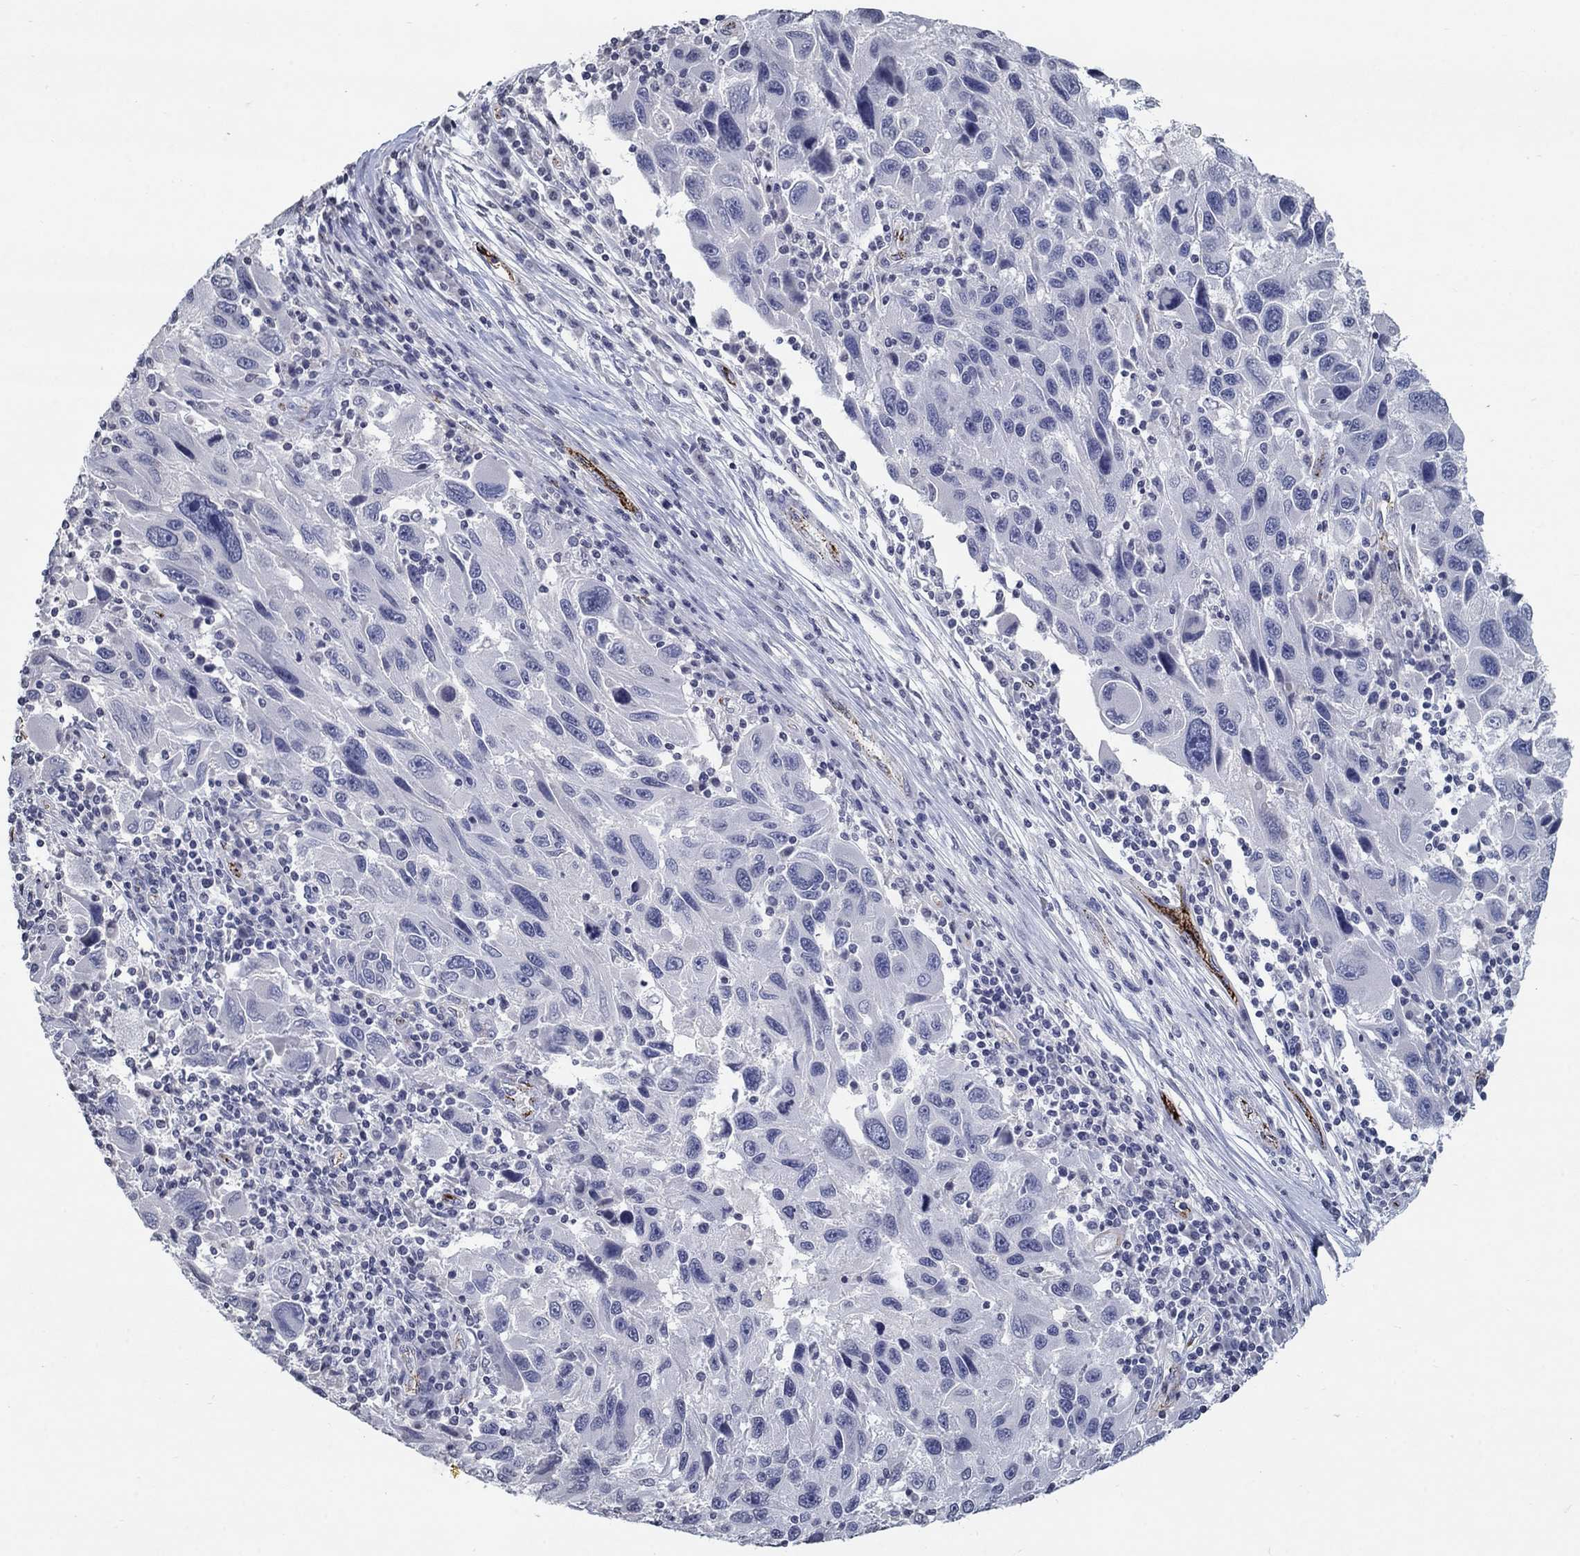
{"staining": {"intensity": "negative", "quantity": "none", "location": "none"}, "tissue": "melanoma", "cell_type": "Tumor cells", "image_type": "cancer", "snomed": [{"axis": "morphology", "description": "Malignant melanoma, NOS"}, {"axis": "topography", "description": "Skin"}], "caption": "Human melanoma stained for a protein using immunohistochemistry (IHC) demonstrates no expression in tumor cells.", "gene": "TINAG", "patient": {"sex": "male", "age": 53}}